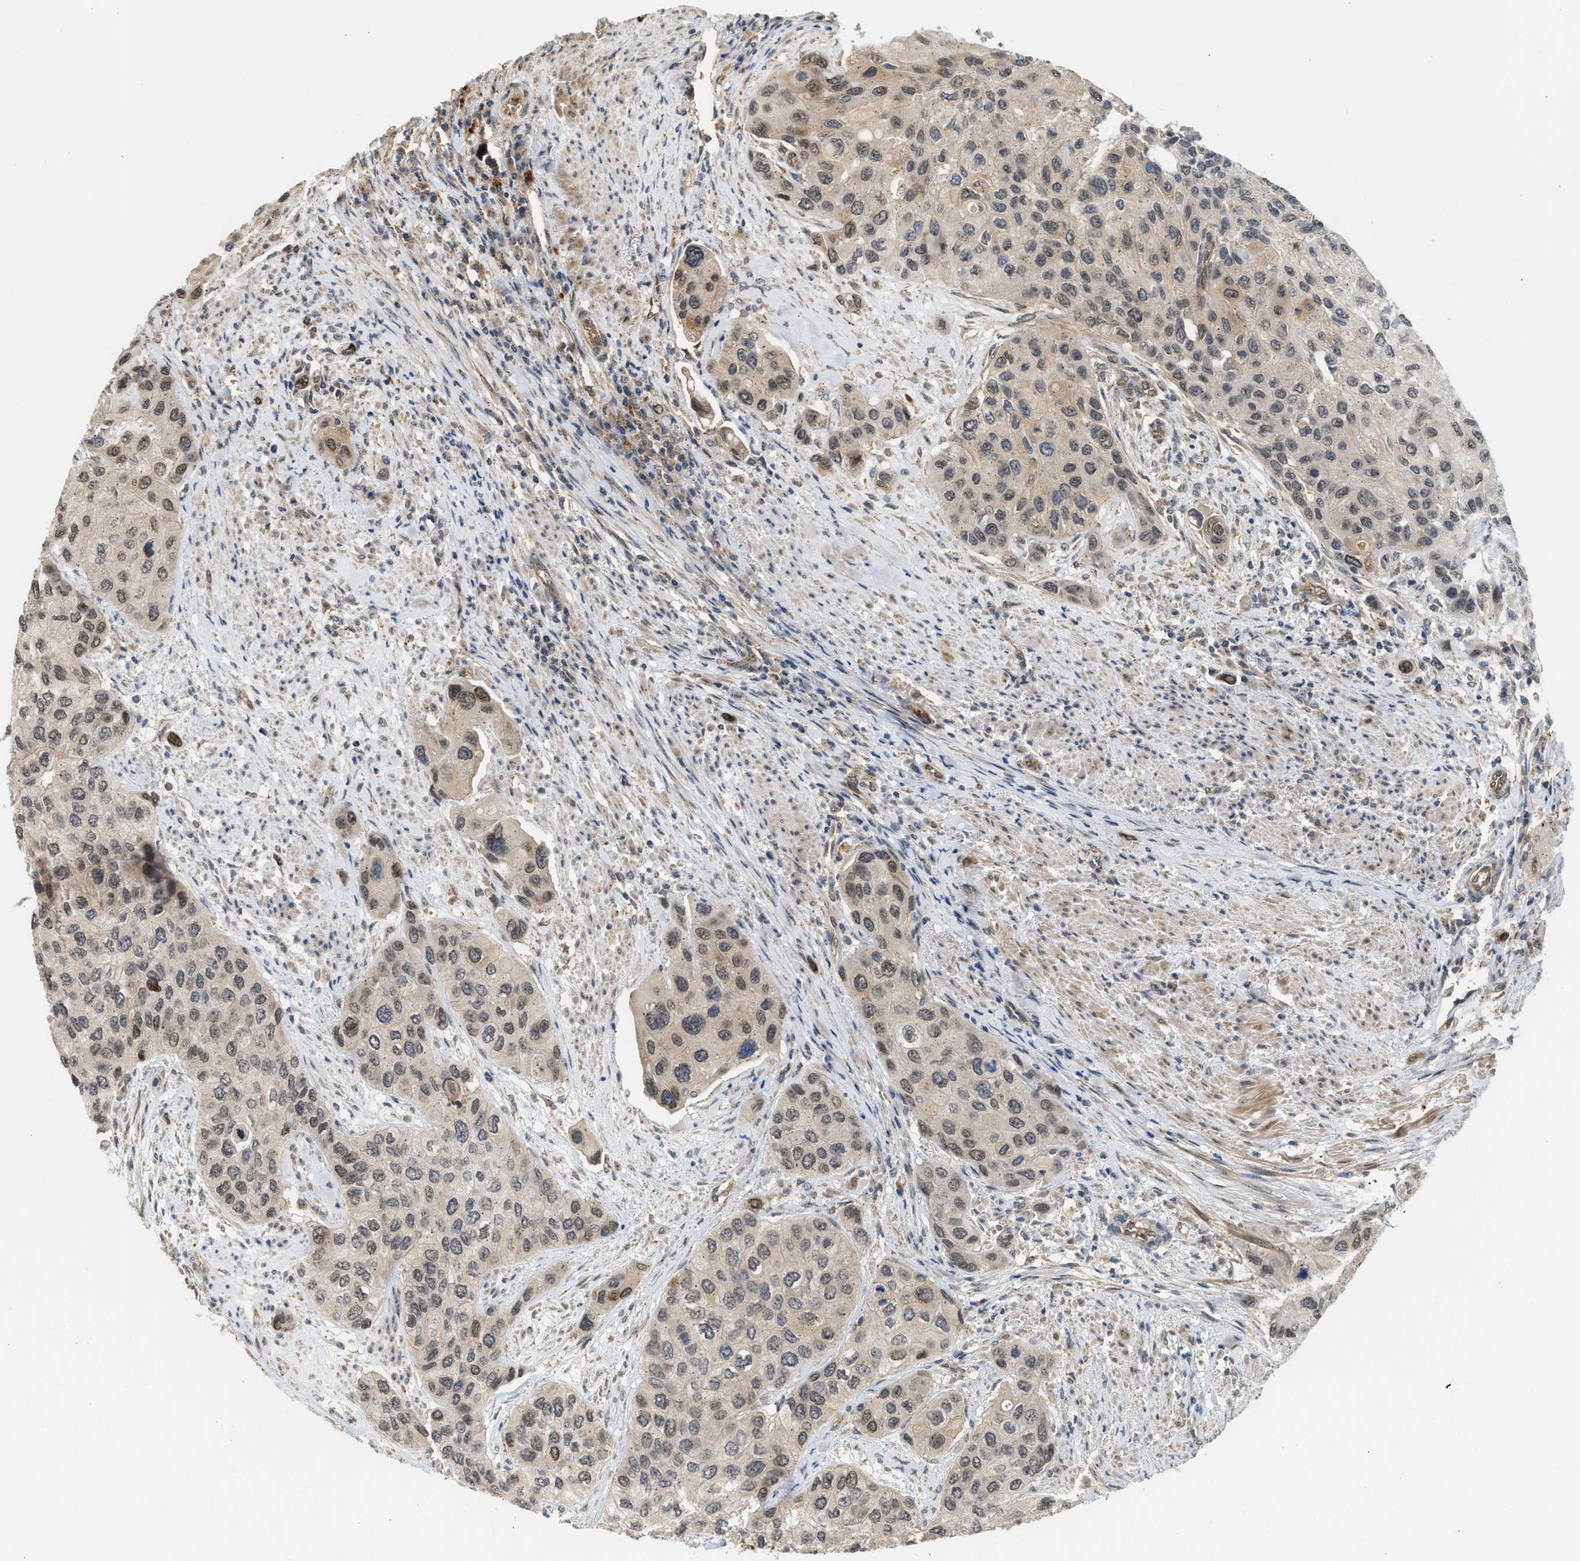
{"staining": {"intensity": "weak", "quantity": "<25%", "location": "cytoplasmic/membranous,nuclear"}, "tissue": "urothelial cancer", "cell_type": "Tumor cells", "image_type": "cancer", "snomed": [{"axis": "morphology", "description": "Urothelial carcinoma, High grade"}, {"axis": "topography", "description": "Urinary bladder"}], "caption": "High magnification brightfield microscopy of urothelial cancer stained with DAB (brown) and counterstained with hematoxylin (blue): tumor cells show no significant expression.", "gene": "MAP2K5", "patient": {"sex": "female", "age": 56}}